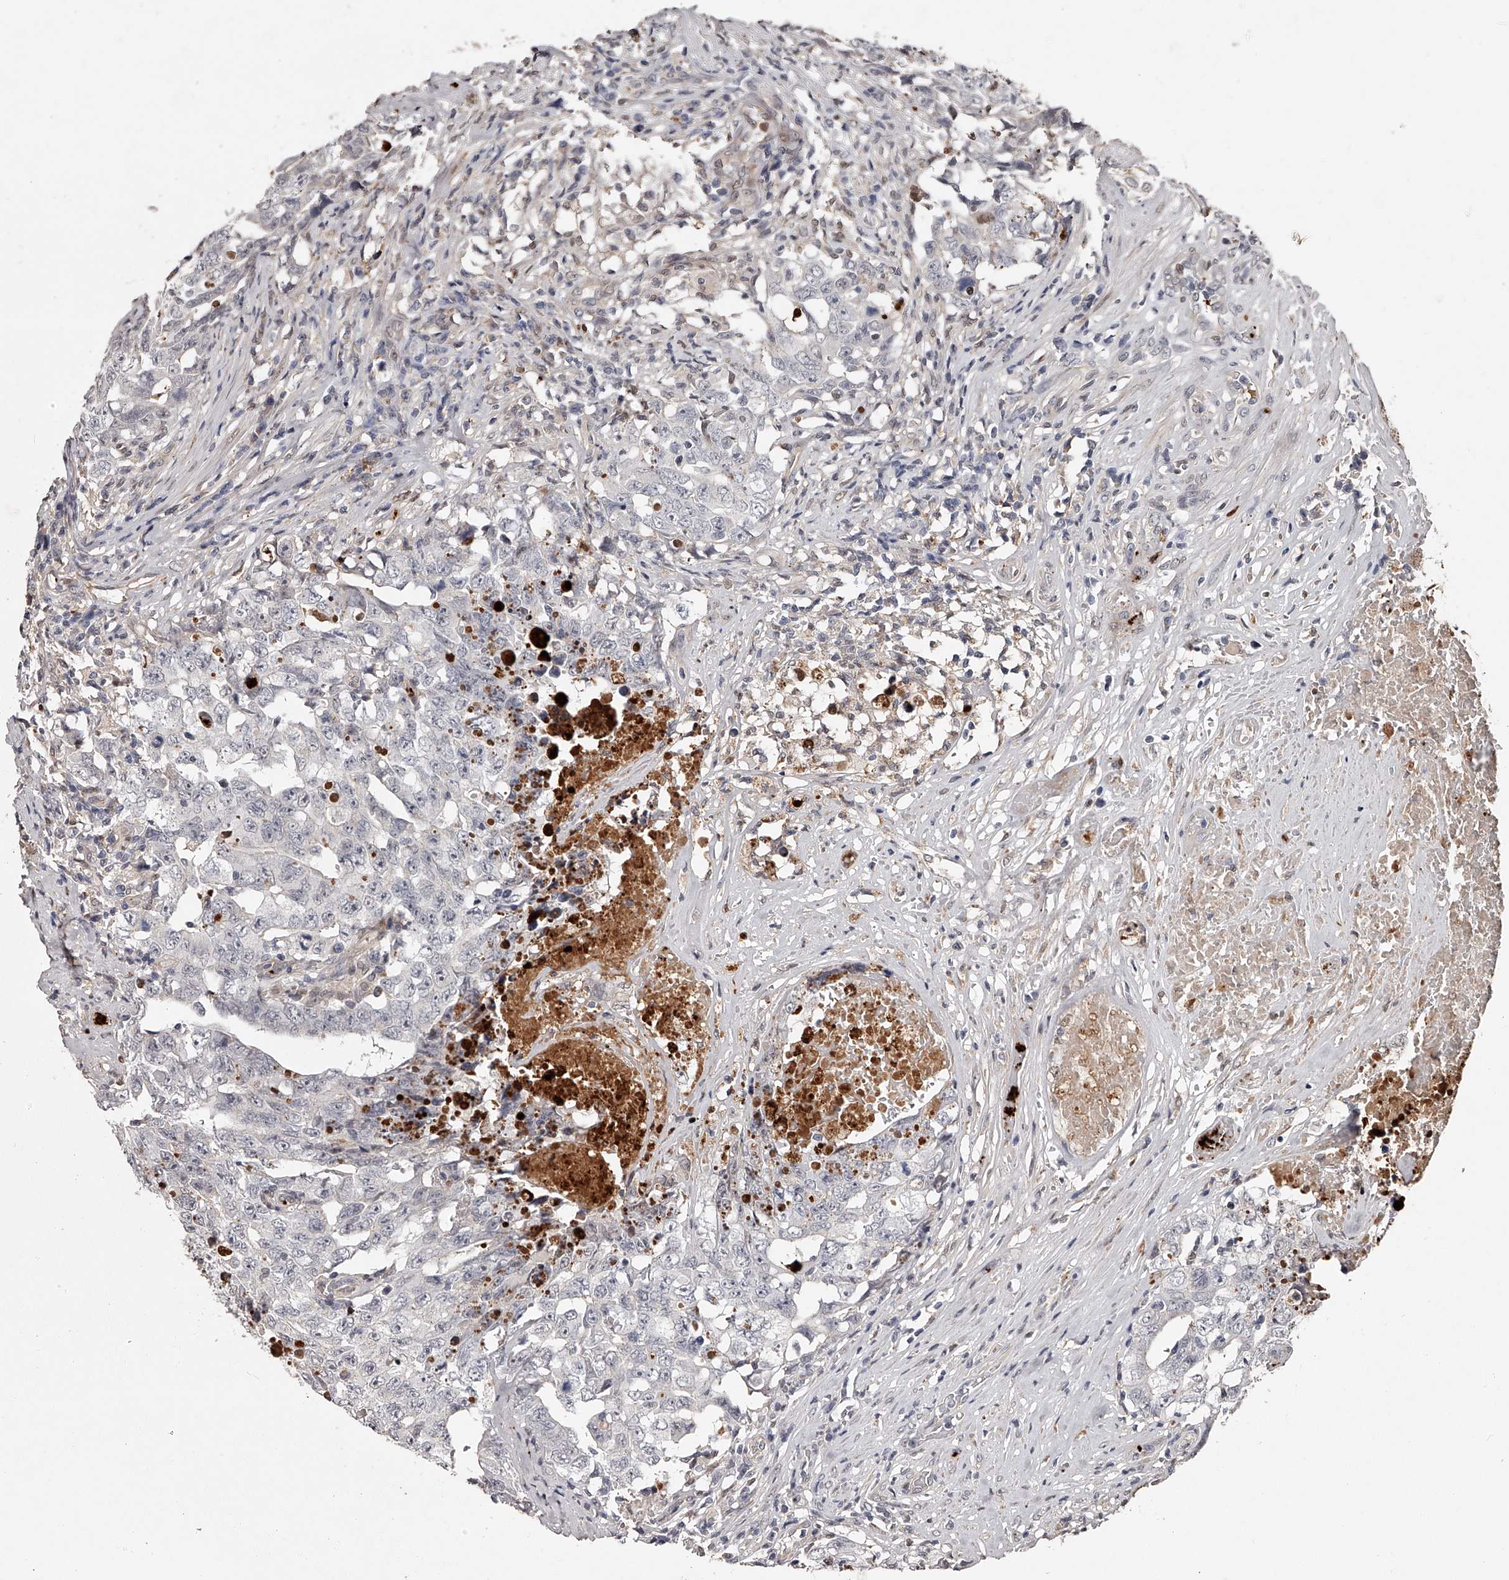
{"staining": {"intensity": "negative", "quantity": "none", "location": "none"}, "tissue": "testis cancer", "cell_type": "Tumor cells", "image_type": "cancer", "snomed": [{"axis": "morphology", "description": "Carcinoma, Embryonal, NOS"}, {"axis": "topography", "description": "Testis"}], "caption": "Human testis embryonal carcinoma stained for a protein using immunohistochemistry (IHC) shows no positivity in tumor cells.", "gene": "URGCP", "patient": {"sex": "male", "age": 26}}